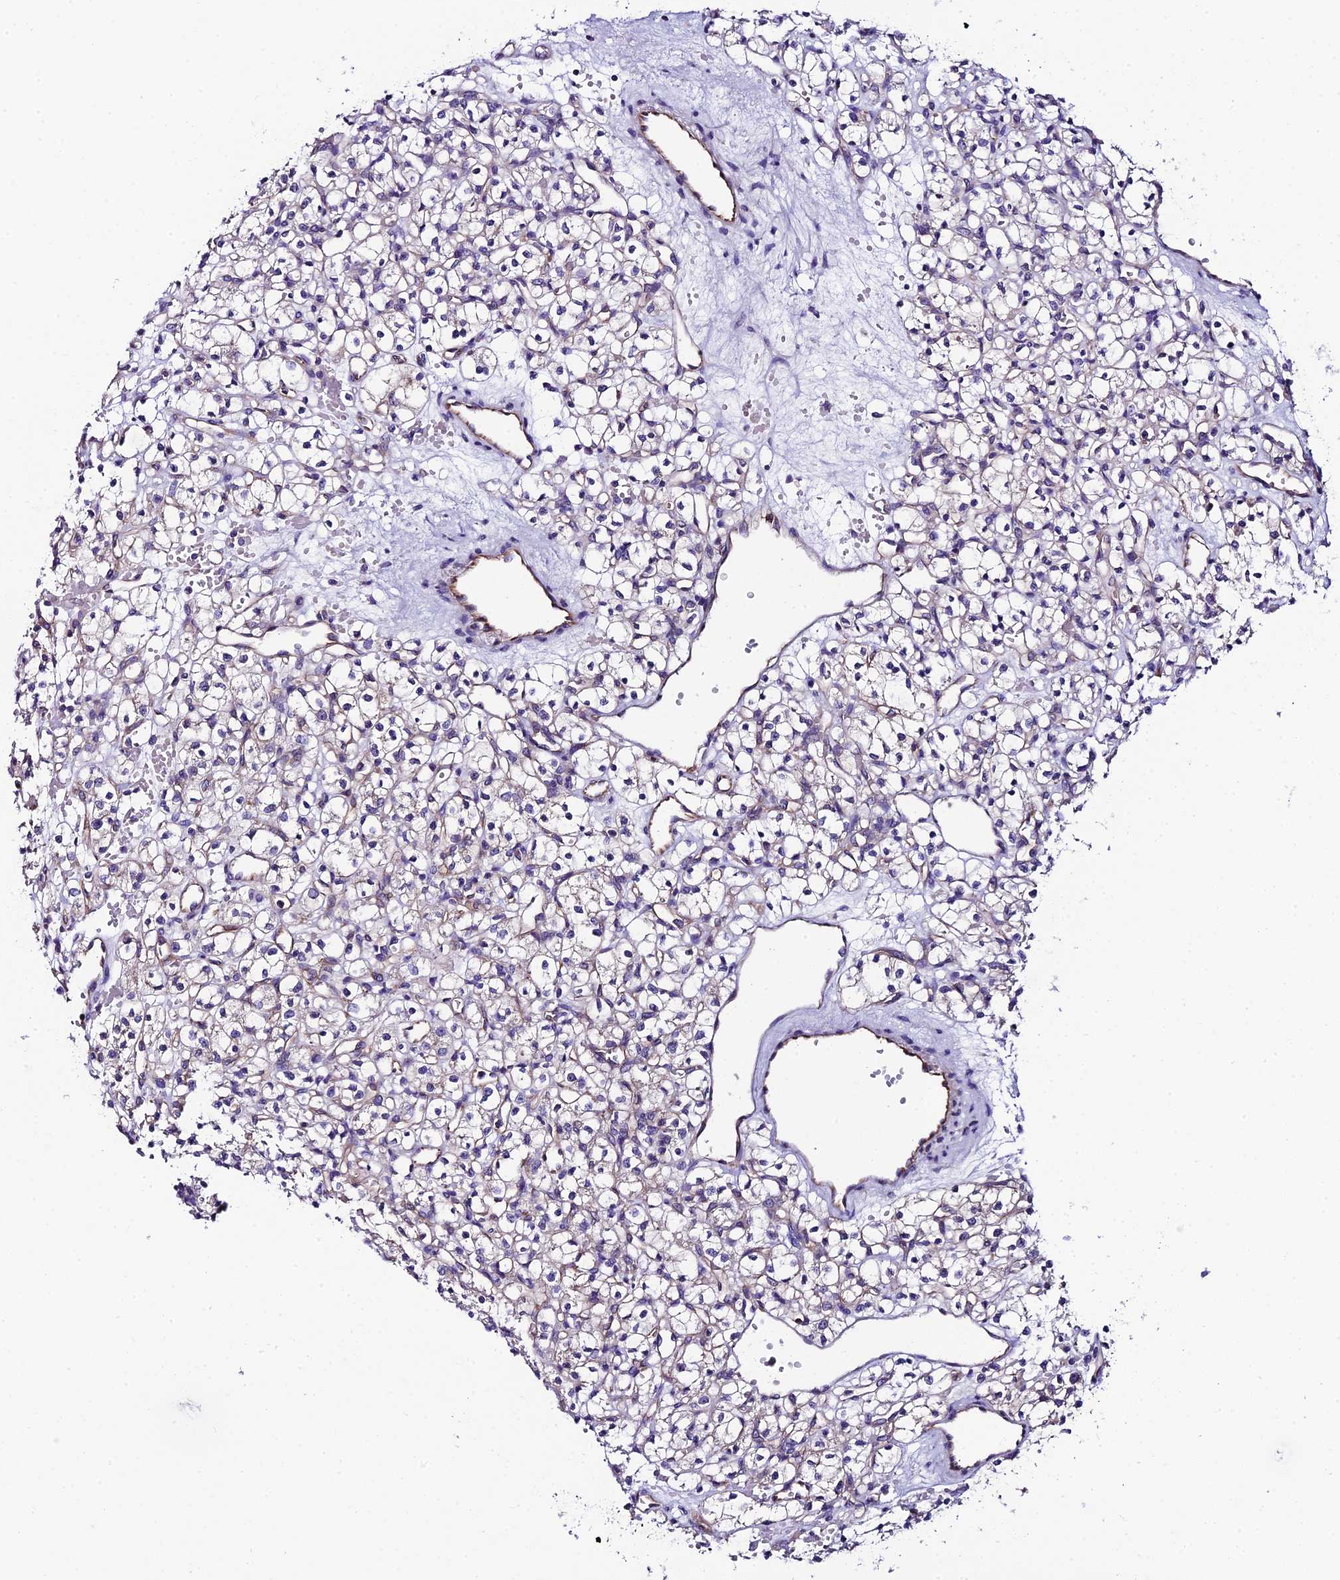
{"staining": {"intensity": "negative", "quantity": "none", "location": "none"}, "tissue": "renal cancer", "cell_type": "Tumor cells", "image_type": "cancer", "snomed": [{"axis": "morphology", "description": "Adenocarcinoma, NOS"}, {"axis": "topography", "description": "Kidney"}], "caption": "Tumor cells show no significant expression in adenocarcinoma (renal).", "gene": "PPFIA3", "patient": {"sex": "female", "age": 59}}